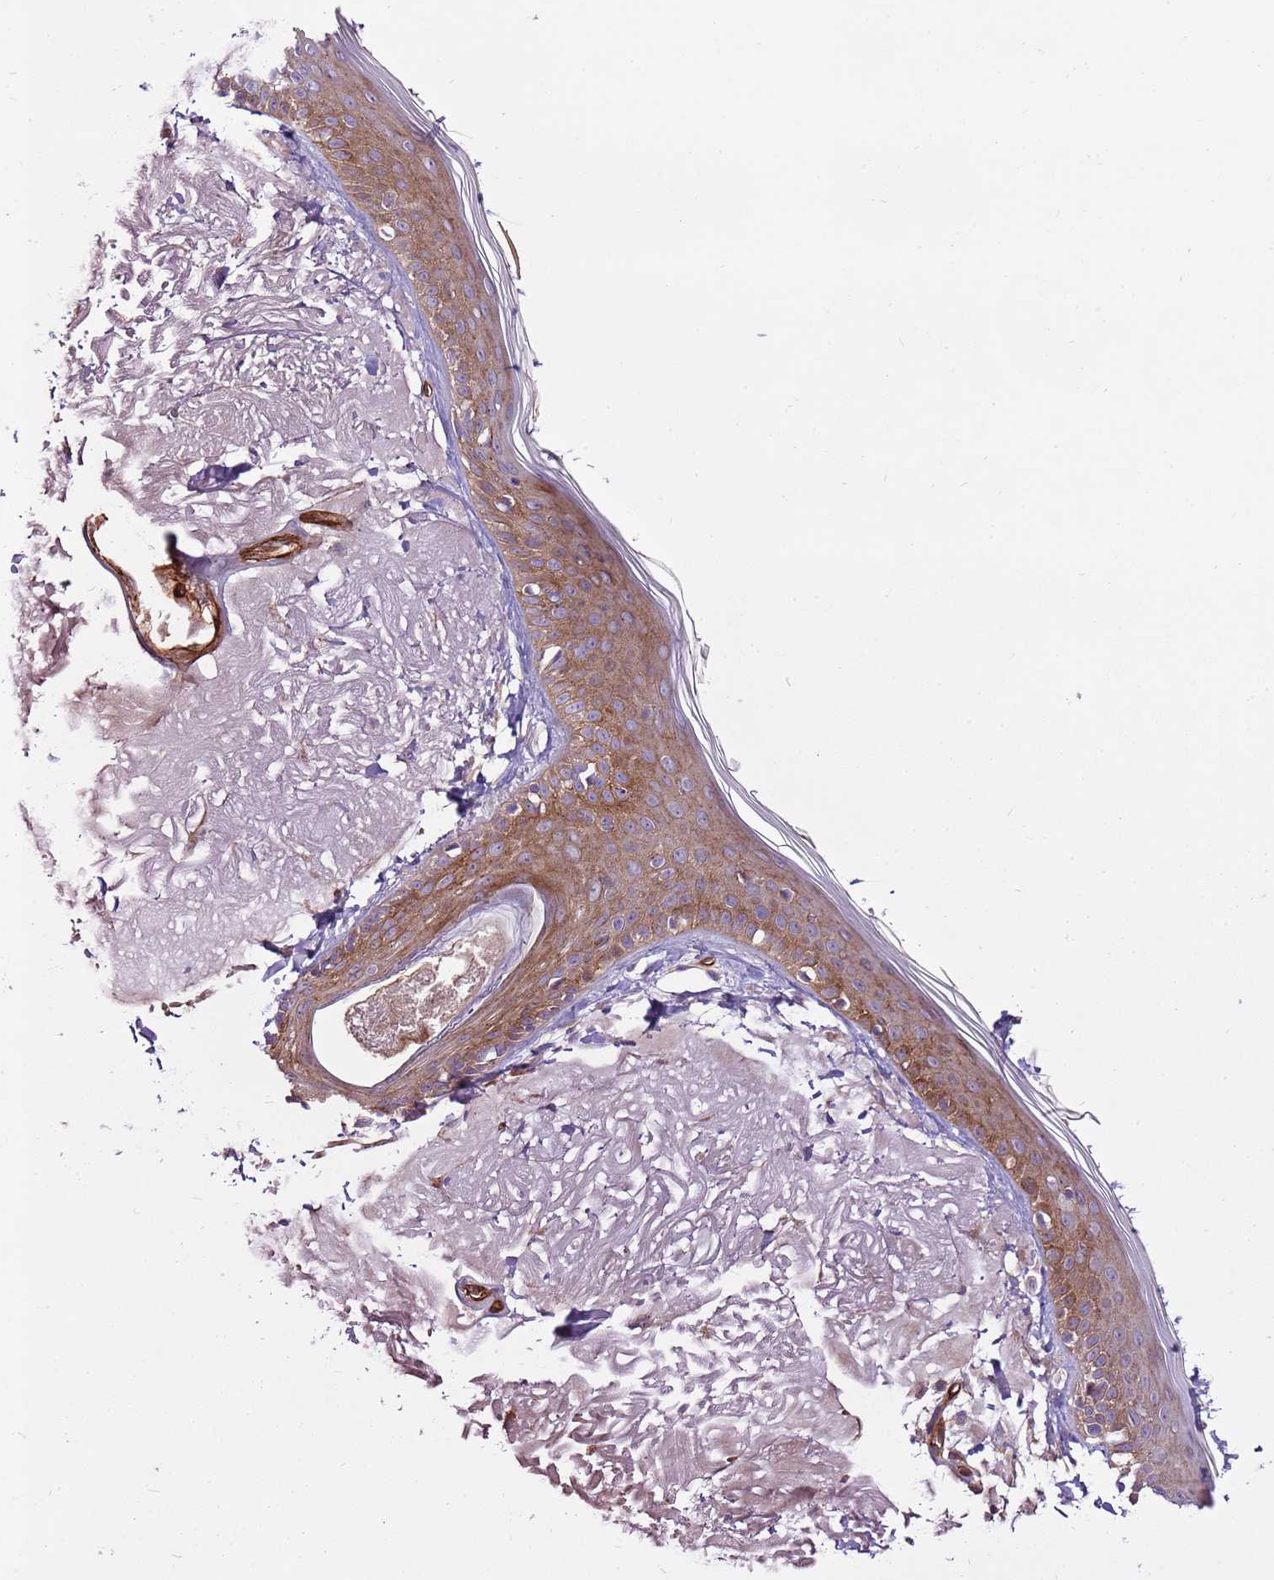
{"staining": {"intensity": "weak", "quantity": ">75%", "location": "cytoplasmic/membranous"}, "tissue": "skin", "cell_type": "Fibroblasts", "image_type": "normal", "snomed": [{"axis": "morphology", "description": "Normal tissue, NOS"}, {"axis": "topography", "description": "Skin"}, {"axis": "topography", "description": "Skeletal muscle"}], "caption": "IHC of benign skin displays low levels of weak cytoplasmic/membranous staining in approximately >75% of fibroblasts. The staining is performed using DAB brown chromogen to label protein expression. The nuclei are counter-stained blue using hematoxylin.", "gene": "ZNF827", "patient": {"sex": "male", "age": 83}}